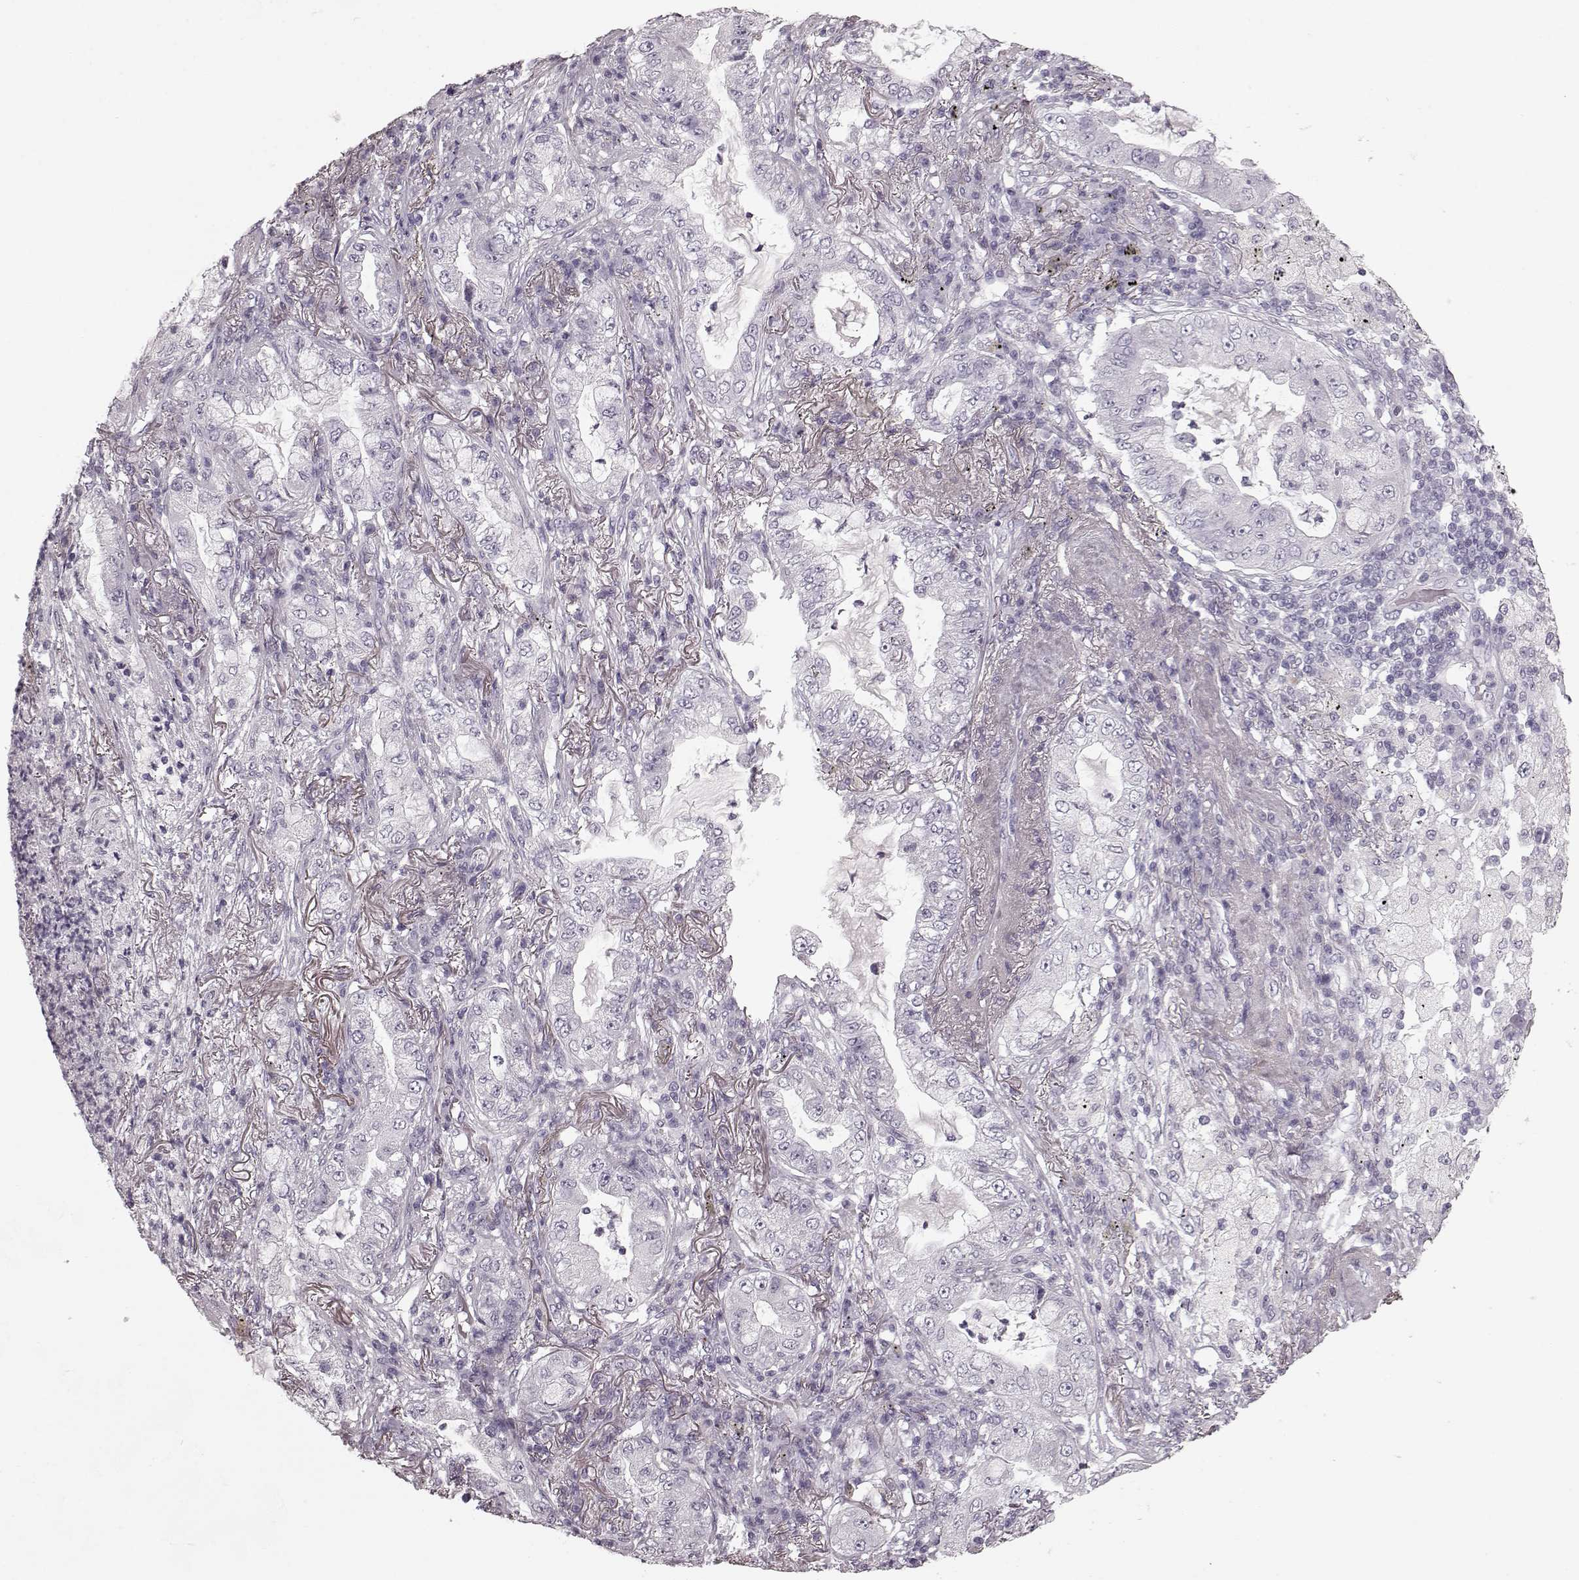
{"staining": {"intensity": "negative", "quantity": "none", "location": "none"}, "tissue": "lung cancer", "cell_type": "Tumor cells", "image_type": "cancer", "snomed": [{"axis": "morphology", "description": "Adenocarcinoma, NOS"}, {"axis": "topography", "description": "Lung"}], "caption": "A histopathology image of lung adenocarcinoma stained for a protein reveals no brown staining in tumor cells.", "gene": "CST7", "patient": {"sex": "female", "age": 73}}